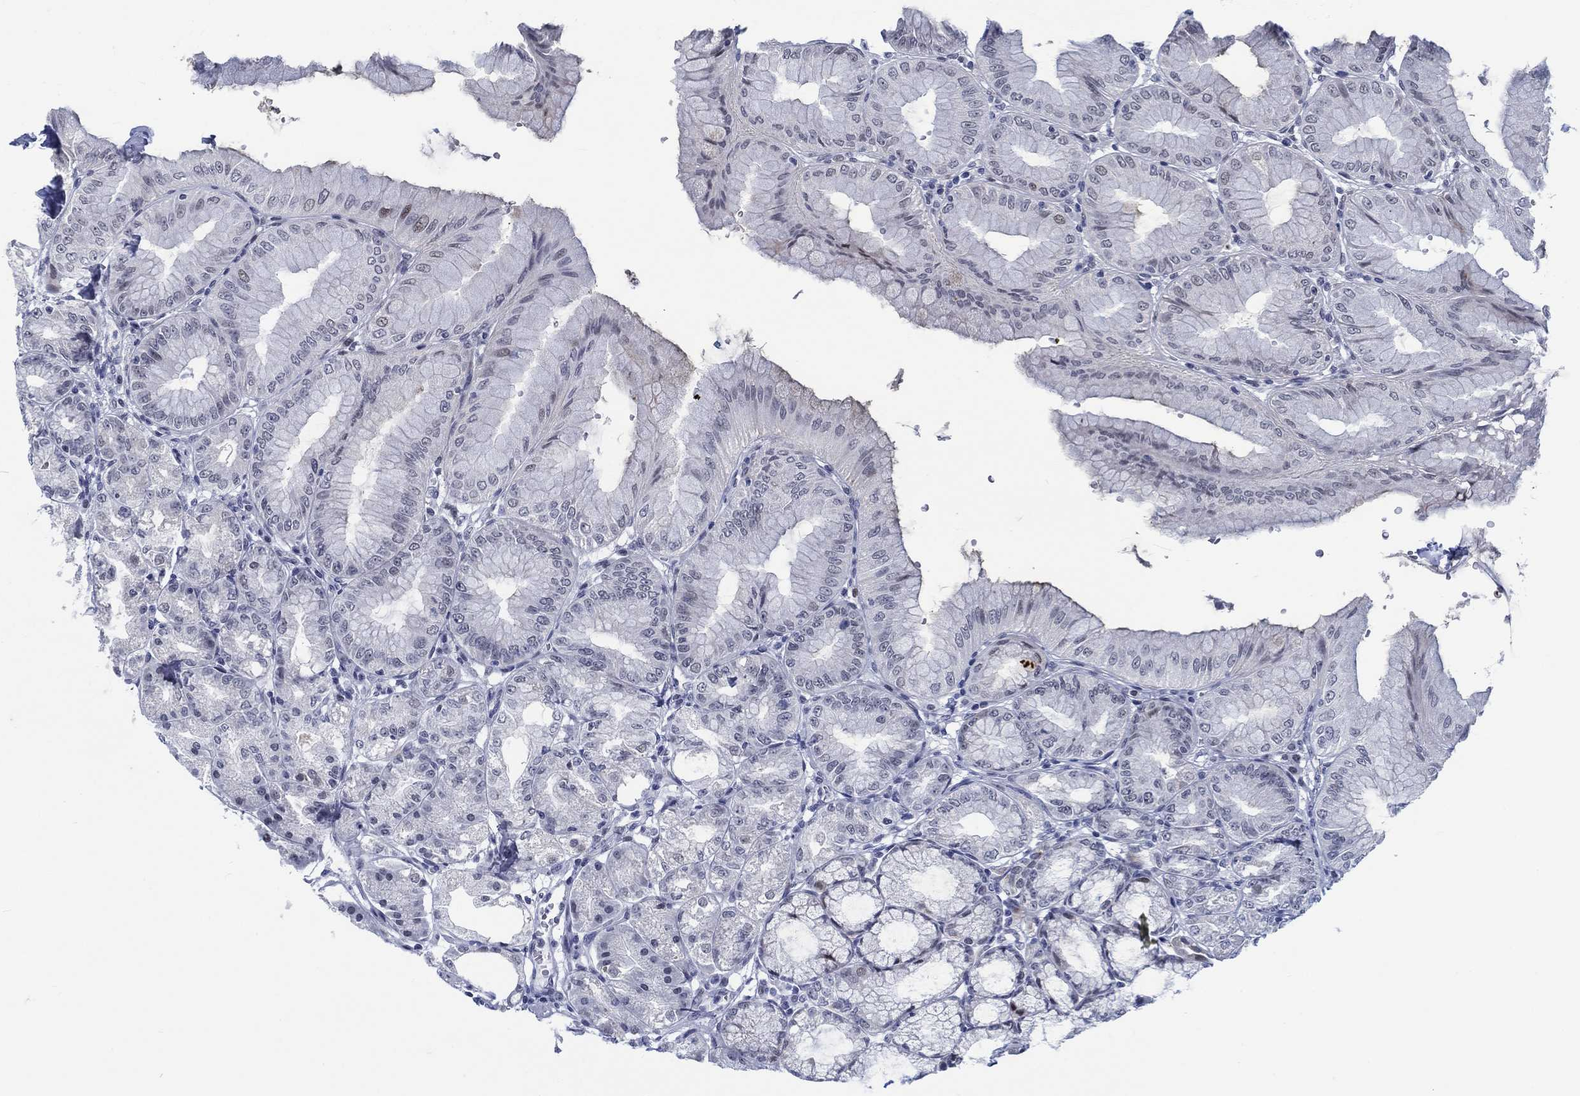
{"staining": {"intensity": "moderate", "quantity": "<25%", "location": "cytoplasmic/membranous,nuclear"}, "tissue": "stomach", "cell_type": "Glandular cells", "image_type": "normal", "snomed": [{"axis": "morphology", "description": "Normal tissue, NOS"}, {"axis": "topography", "description": "Stomach"}], "caption": "Immunohistochemistry photomicrograph of unremarkable stomach stained for a protein (brown), which demonstrates low levels of moderate cytoplasmic/membranous,nuclear expression in about <25% of glandular cells.", "gene": "NEU3", "patient": {"sex": "male", "age": 71}}